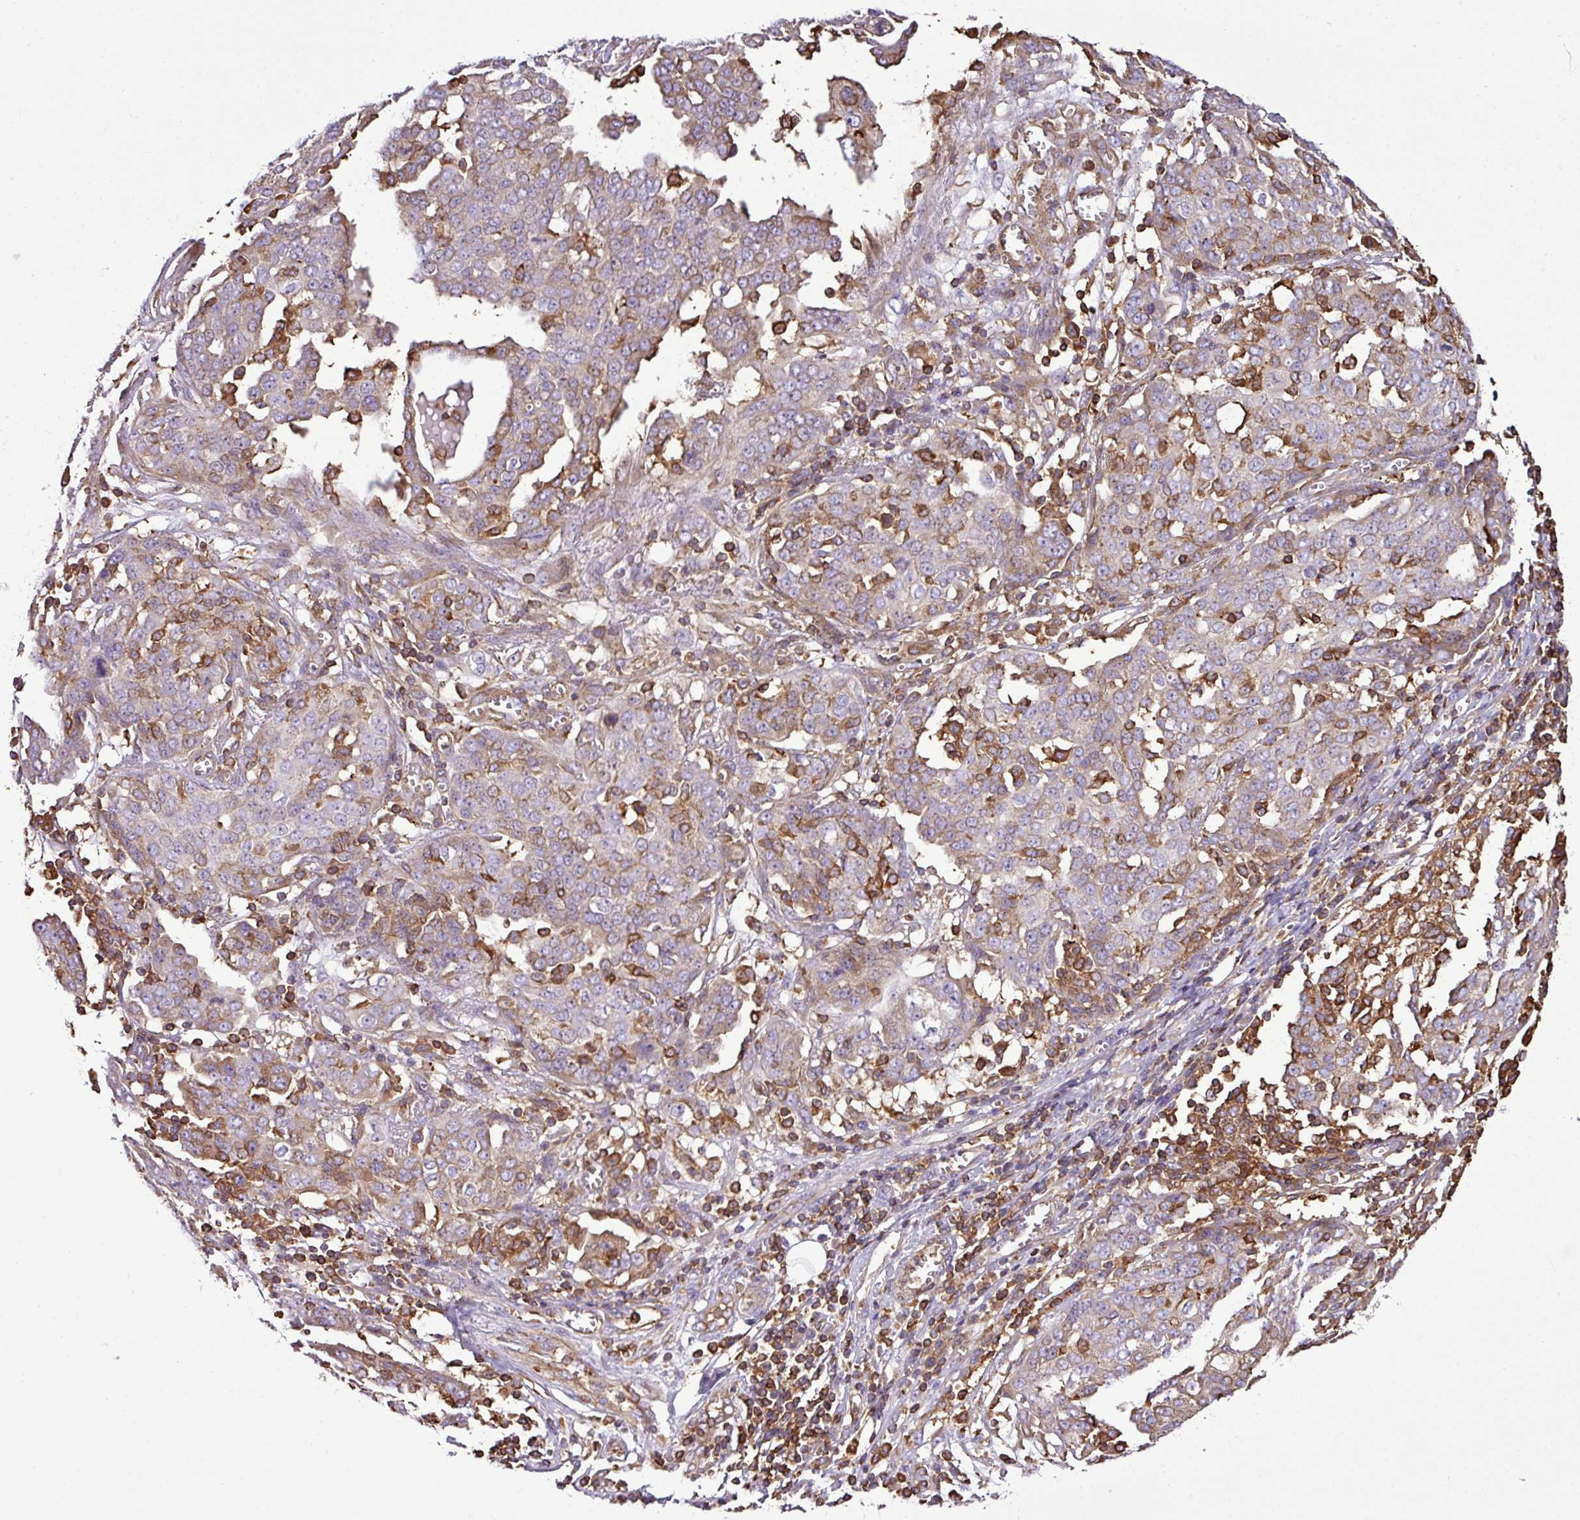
{"staining": {"intensity": "weak", "quantity": "<25%", "location": "cytoplasmic/membranous"}, "tissue": "ovarian cancer", "cell_type": "Tumor cells", "image_type": "cancer", "snomed": [{"axis": "morphology", "description": "Cystadenocarcinoma, serous, NOS"}, {"axis": "topography", "description": "Soft tissue"}, {"axis": "topography", "description": "Ovary"}], "caption": "The immunohistochemistry micrograph has no significant staining in tumor cells of serous cystadenocarcinoma (ovarian) tissue.", "gene": "PGAP6", "patient": {"sex": "female", "age": 57}}